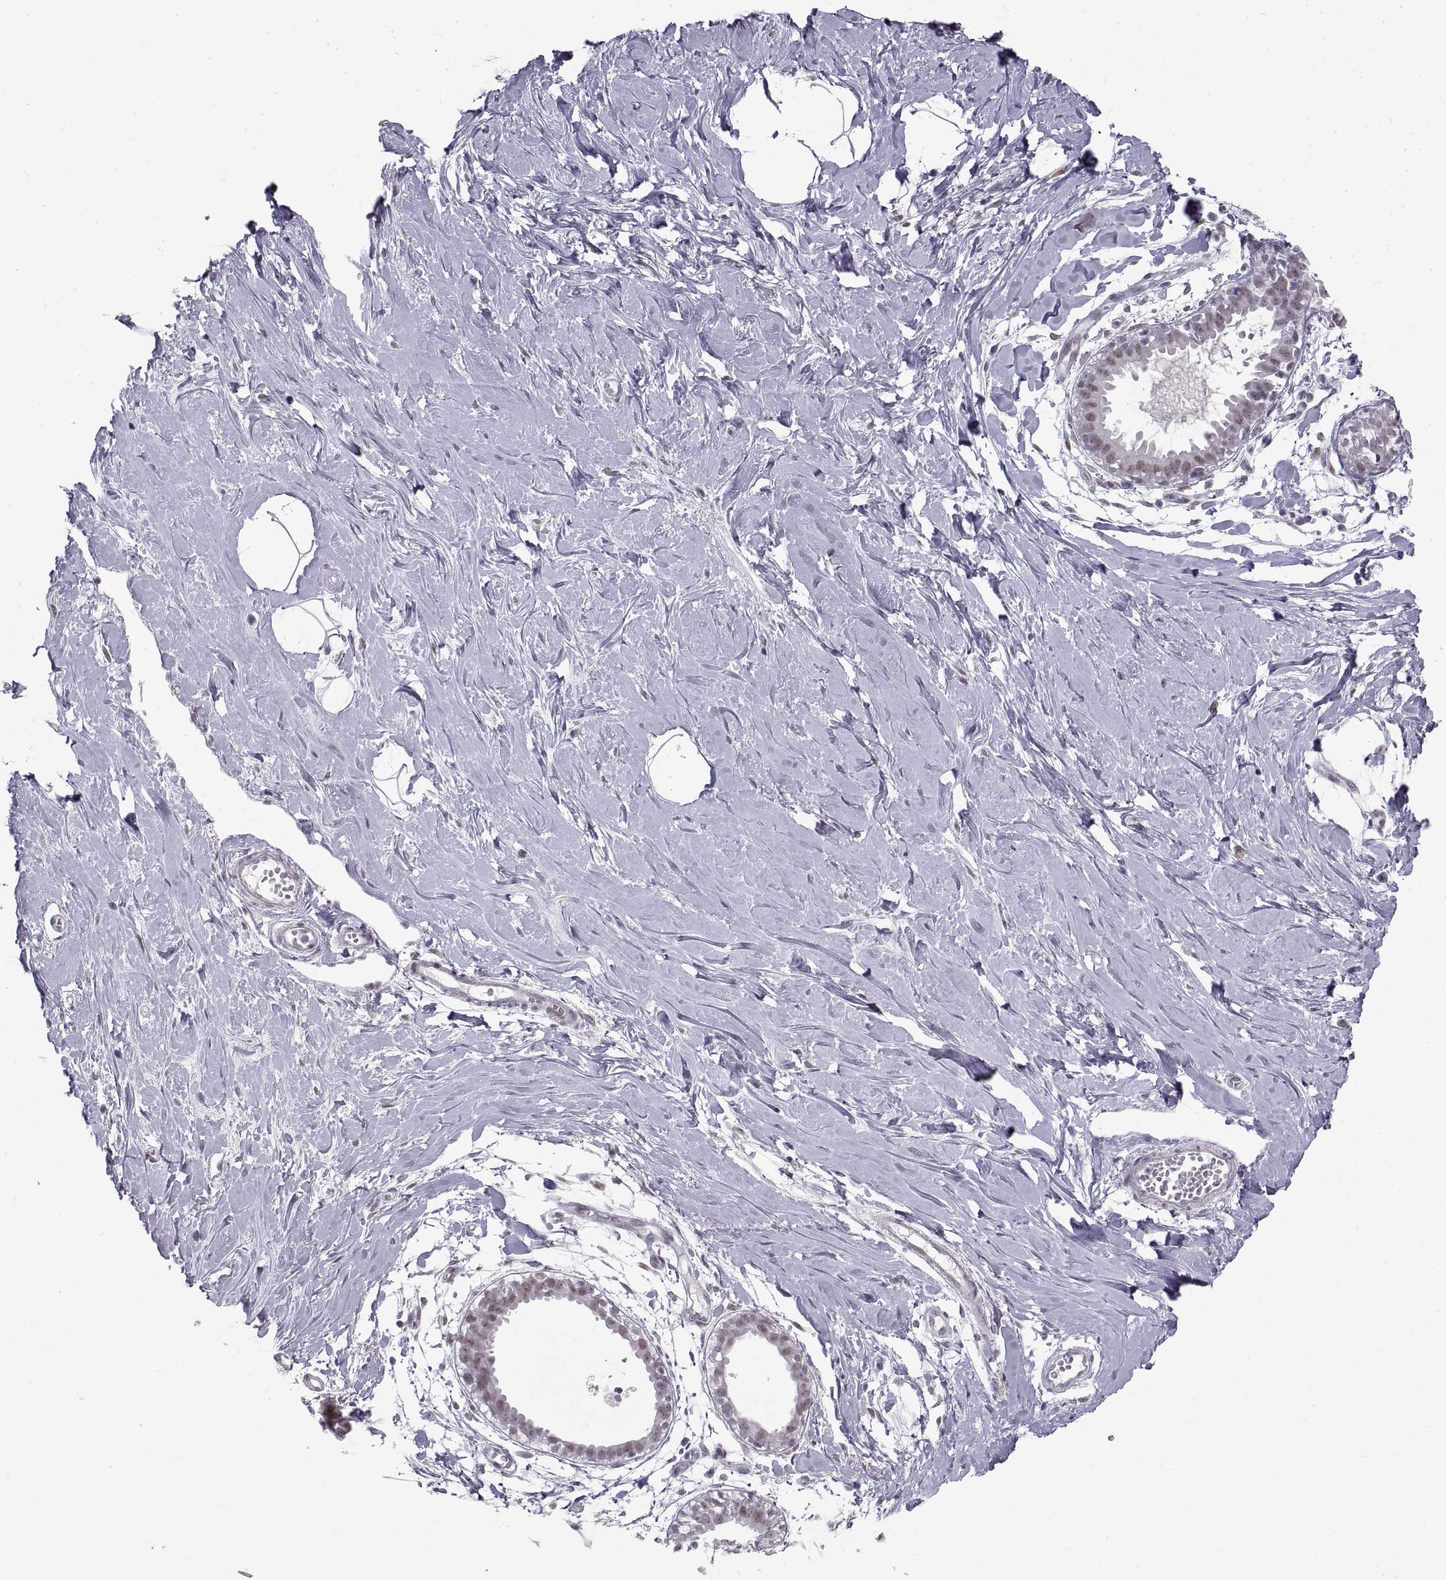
{"staining": {"intensity": "negative", "quantity": "none", "location": "none"}, "tissue": "breast", "cell_type": "Adipocytes", "image_type": "normal", "snomed": [{"axis": "morphology", "description": "Normal tissue, NOS"}, {"axis": "topography", "description": "Breast"}], "caption": "Adipocytes show no significant protein positivity in unremarkable breast. (Brightfield microscopy of DAB IHC at high magnification).", "gene": "NANOS3", "patient": {"sex": "female", "age": 49}}